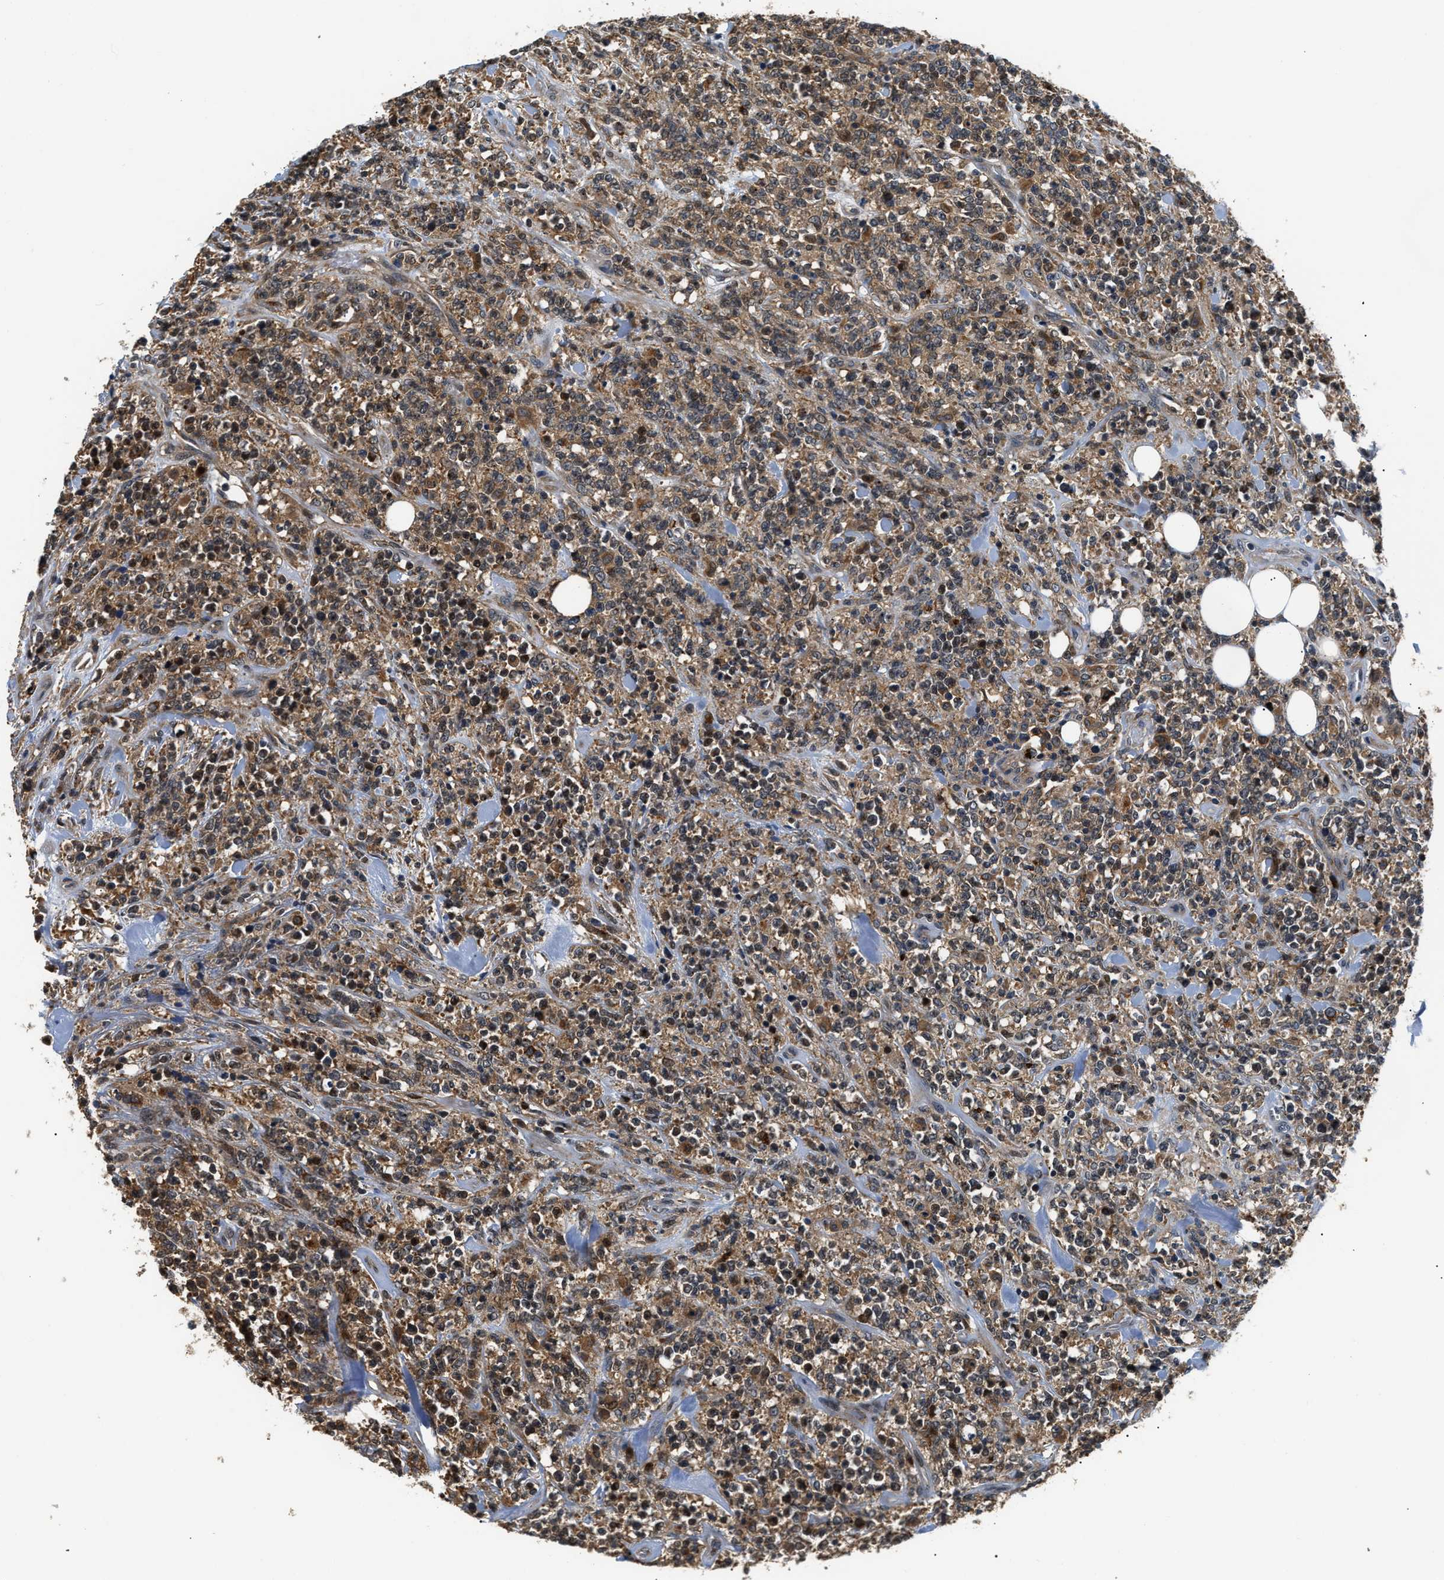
{"staining": {"intensity": "moderate", "quantity": ">75%", "location": "cytoplasmic/membranous,nuclear"}, "tissue": "lymphoma", "cell_type": "Tumor cells", "image_type": "cancer", "snomed": [{"axis": "morphology", "description": "Malignant lymphoma, non-Hodgkin's type, High grade"}, {"axis": "topography", "description": "Soft tissue"}], "caption": "Tumor cells exhibit moderate cytoplasmic/membranous and nuclear staining in about >75% of cells in lymphoma.", "gene": "LARP6", "patient": {"sex": "male", "age": 18}}